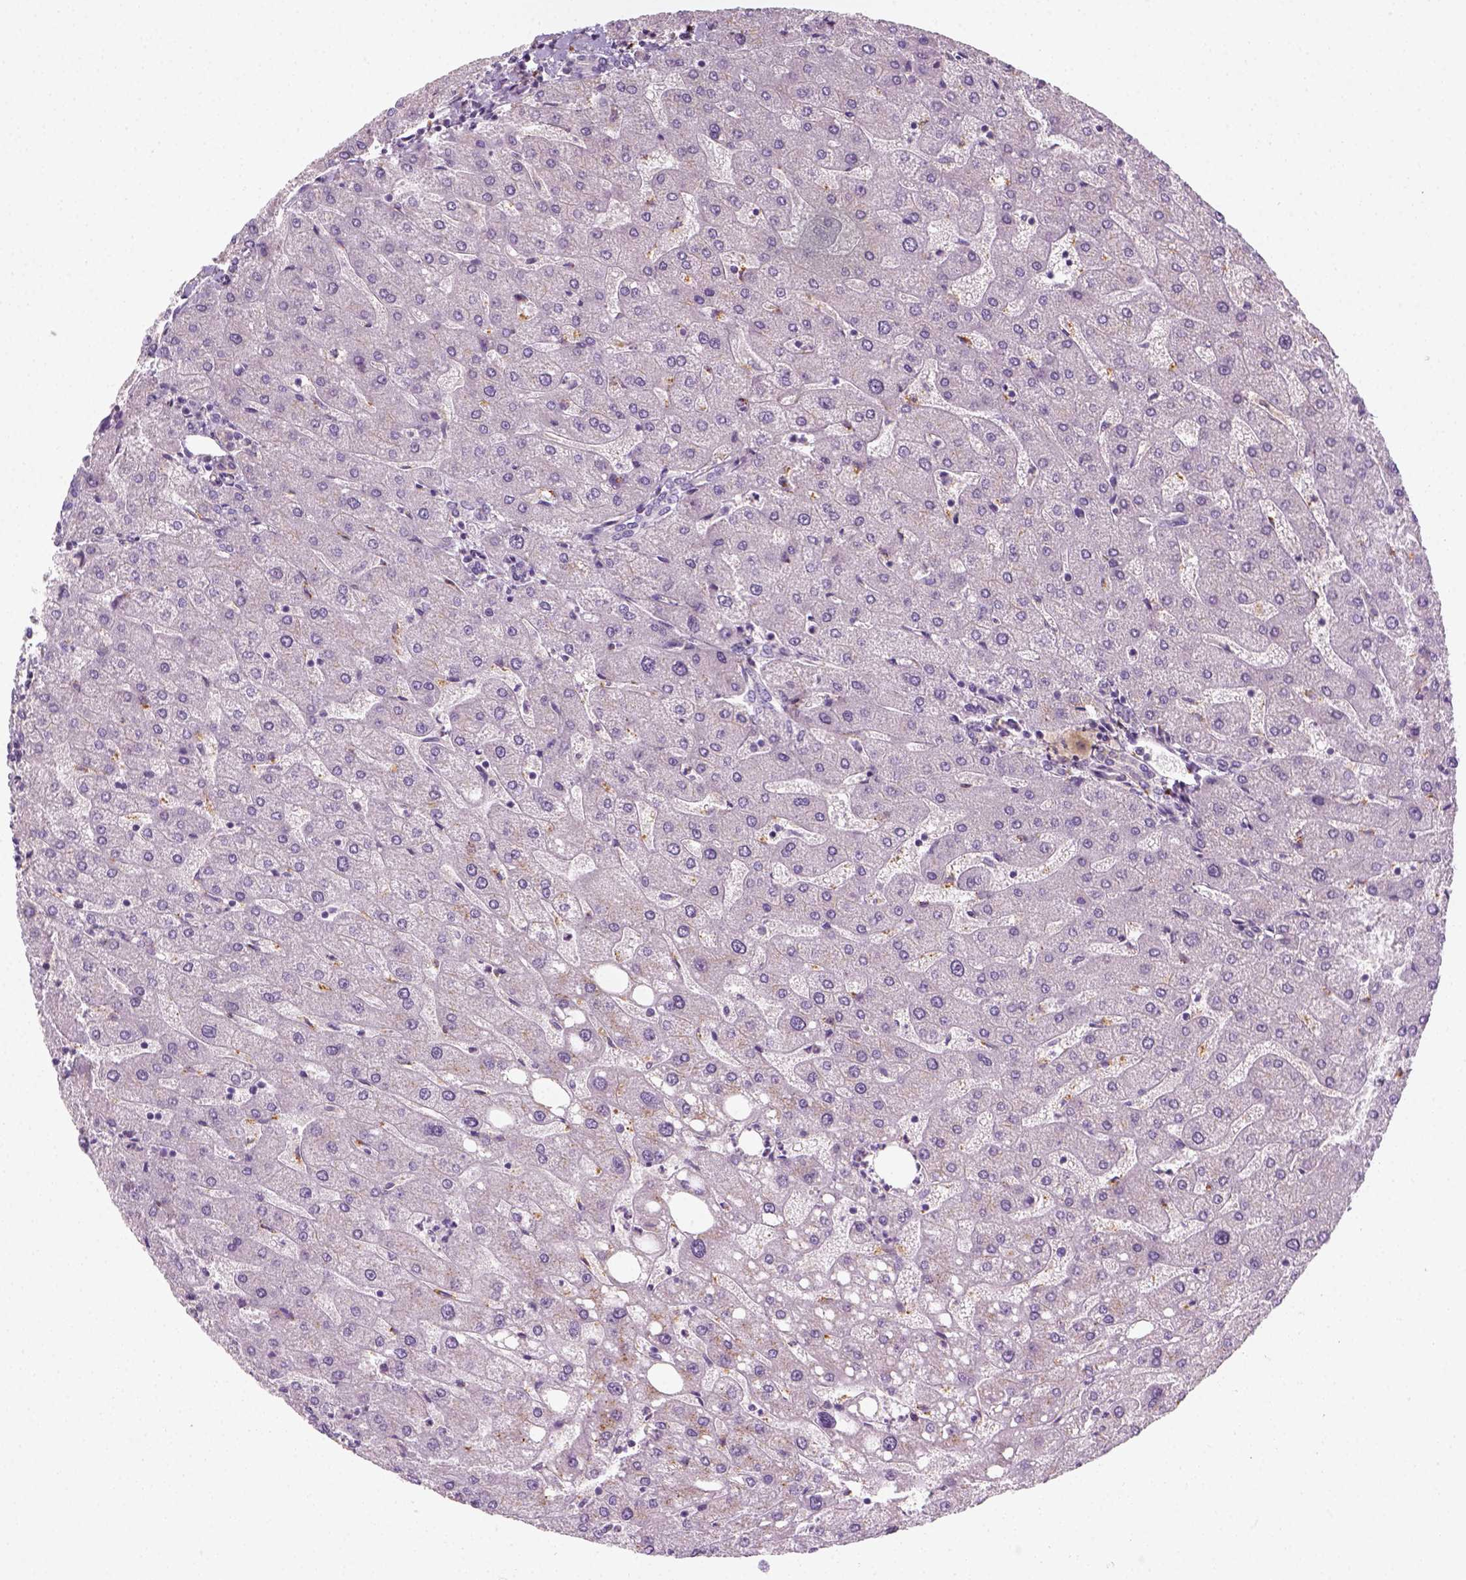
{"staining": {"intensity": "negative", "quantity": "none", "location": "none"}, "tissue": "liver", "cell_type": "Cholangiocytes", "image_type": "normal", "snomed": [{"axis": "morphology", "description": "Normal tissue, NOS"}, {"axis": "topography", "description": "Liver"}], "caption": "Photomicrograph shows no protein expression in cholangiocytes of normal liver. The staining was performed using DAB (3,3'-diaminobenzidine) to visualize the protein expression in brown, while the nuclei were stained in blue with hematoxylin (Magnification: 20x).", "gene": "FAM163B", "patient": {"sex": "male", "age": 67}}